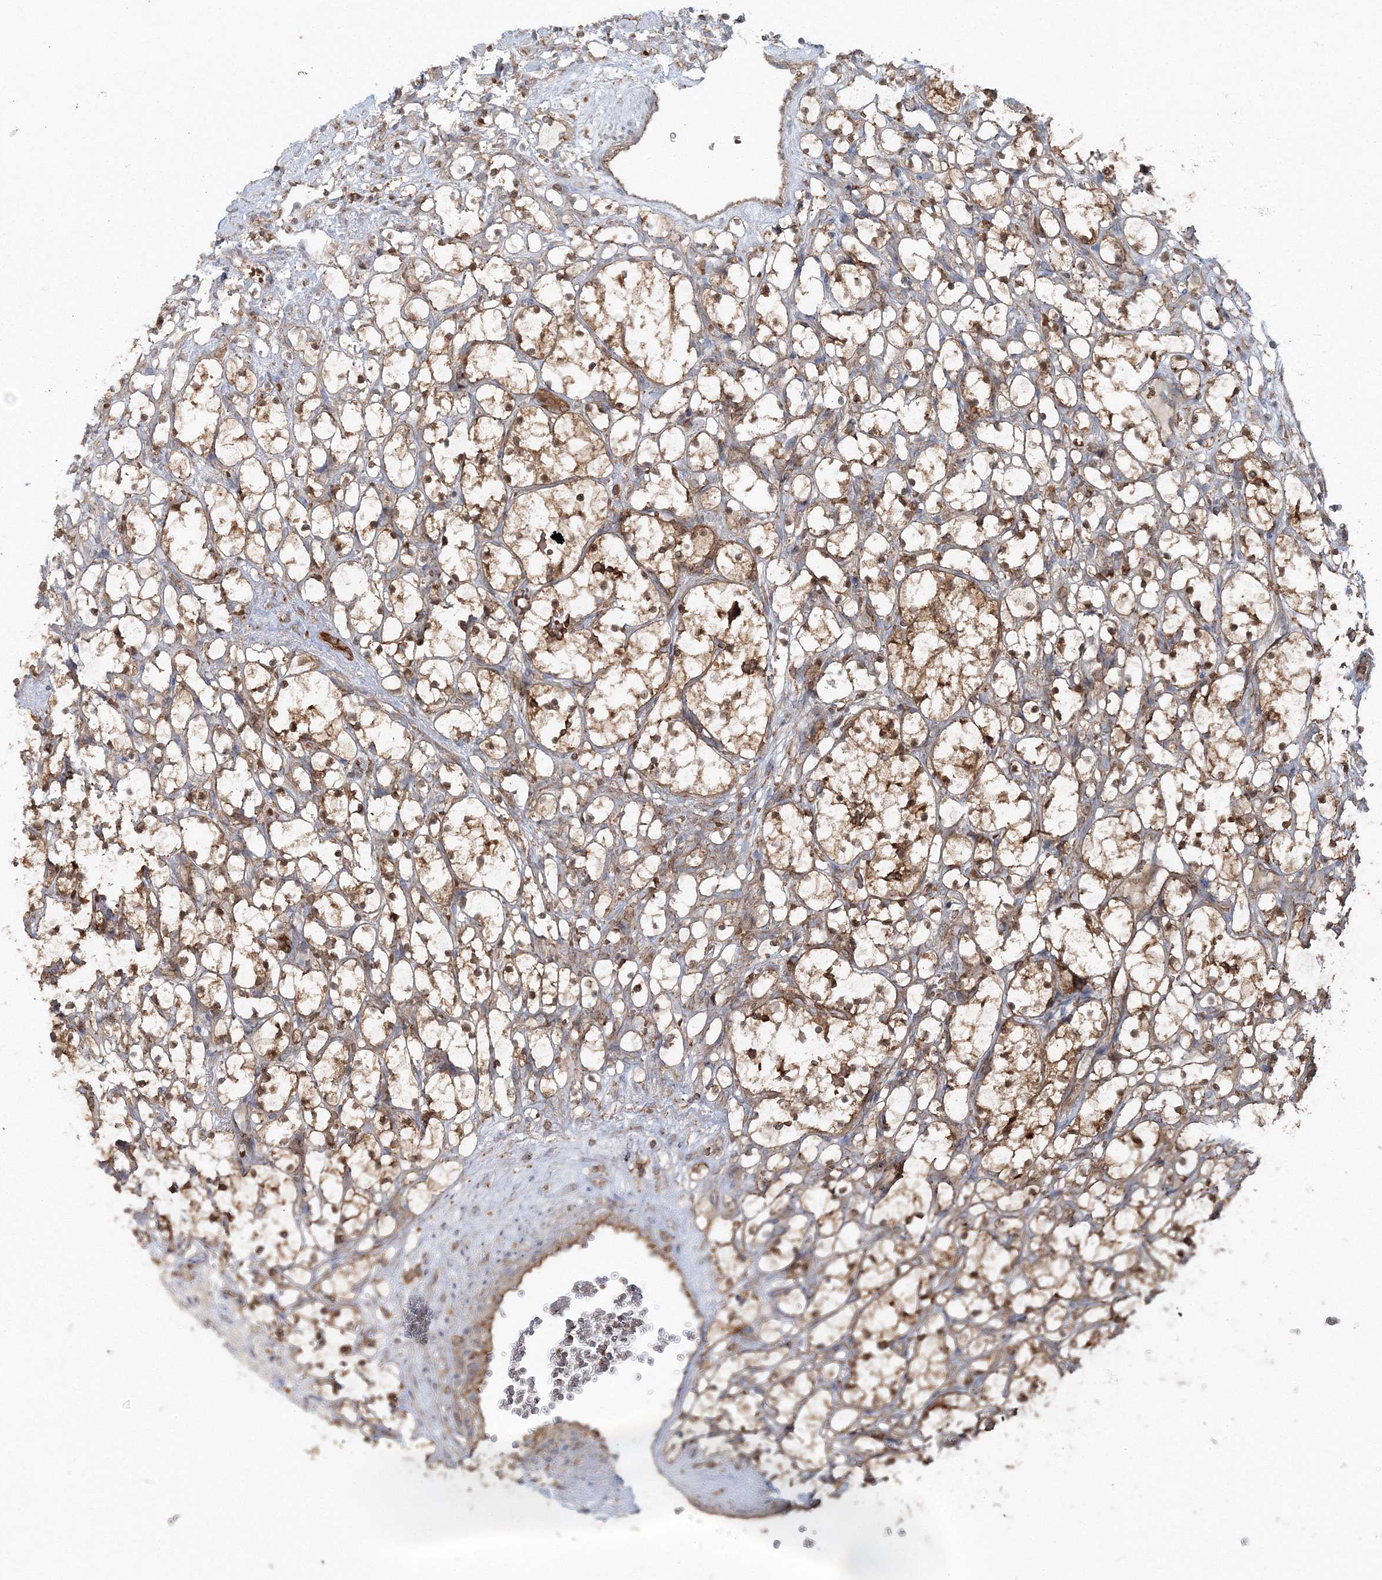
{"staining": {"intensity": "weak", "quantity": ">75%", "location": "cytoplasmic/membranous"}, "tissue": "renal cancer", "cell_type": "Tumor cells", "image_type": "cancer", "snomed": [{"axis": "morphology", "description": "Adenocarcinoma, NOS"}, {"axis": "topography", "description": "Kidney"}], "caption": "Adenocarcinoma (renal) stained for a protein (brown) shows weak cytoplasmic/membranous positive positivity in approximately >75% of tumor cells.", "gene": "PCBD2", "patient": {"sex": "female", "age": 69}}